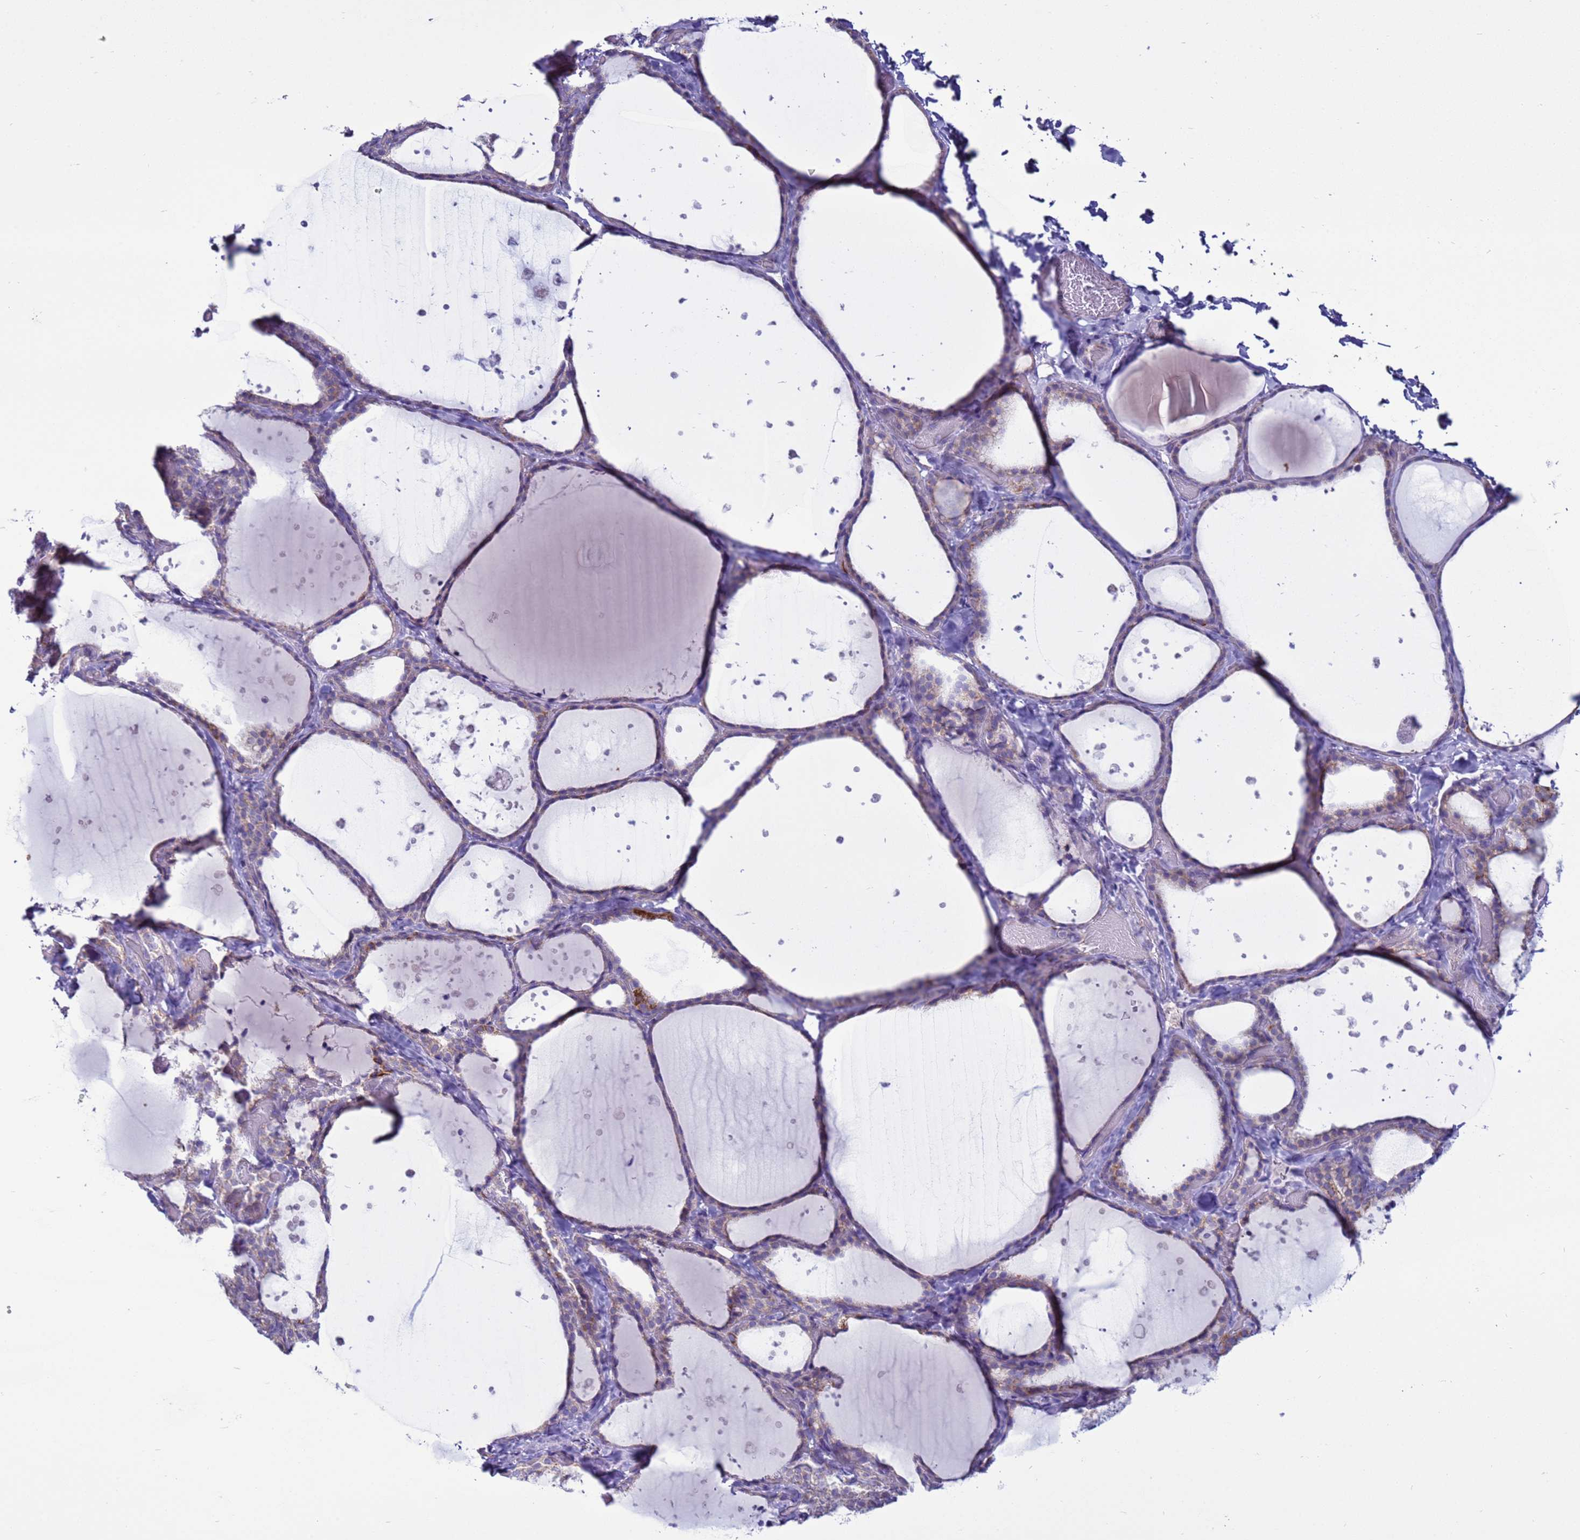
{"staining": {"intensity": "weak", "quantity": "25%-75%", "location": "cytoplasmic/membranous"}, "tissue": "thyroid gland", "cell_type": "Glandular cells", "image_type": "normal", "snomed": [{"axis": "morphology", "description": "Normal tissue, NOS"}, {"axis": "topography", "description": "Thyroid gland"}], "caption": "Brown immunohistochemical staining in unremarkable human thyroid gland shows weak cytoplasmic/membranous staining in about 25%-75% of glandular cells.", "gene": "HPCAL1", "patient": {"sex": "female", "age": 44}}